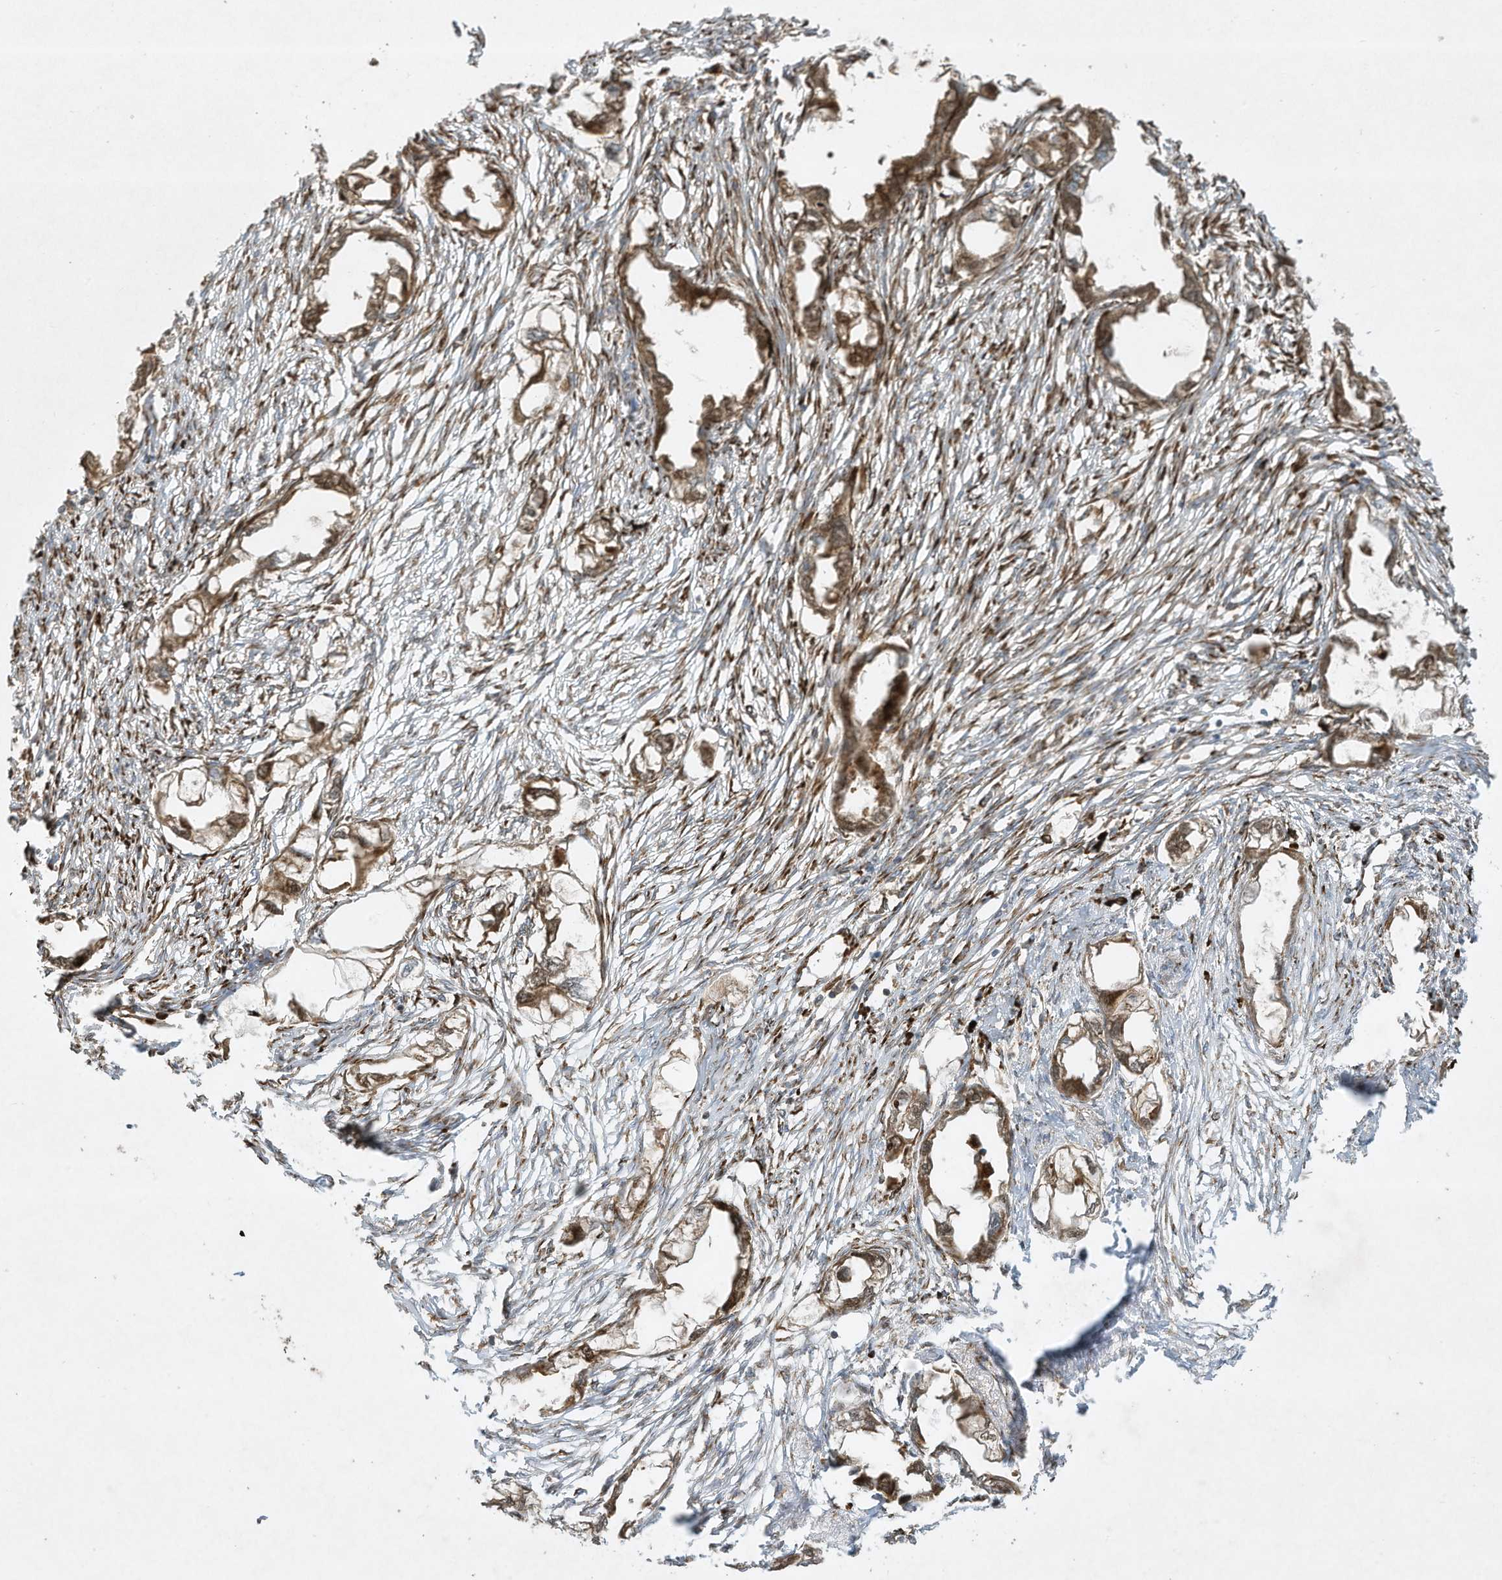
{"staining": {"intensity": "moderate", "quantity": ">75%", "location": "cytoplasmic/membranous"}, "tissue": "endometrial cancer", "cell_type": "Tumor cells", "image_type": "cancer", "snomed": [{"axis": "morphology", "description": "Adenocarcinoma, NOS"}, {"axis": "morphology", "description": "Adenocarcinoma, metastatic, NOS"}, {"axis": "topography", "description": "Adipose tissue"}, {"axis": "topography", "description": "Endometrium"}], "caption": "Protein expression by immunohistochemistry (IHC) displays moderate cytoplasmic/membranous expression in about >75% of tumor cells in metastatic adenocarcinoma (endometrial). (DAB (3,3'-diaminobenzidine) IHC with brightfield microscopy, high magnification).", "gene": "DDIT4", "patient": {"sex": "female", "age": 67}}